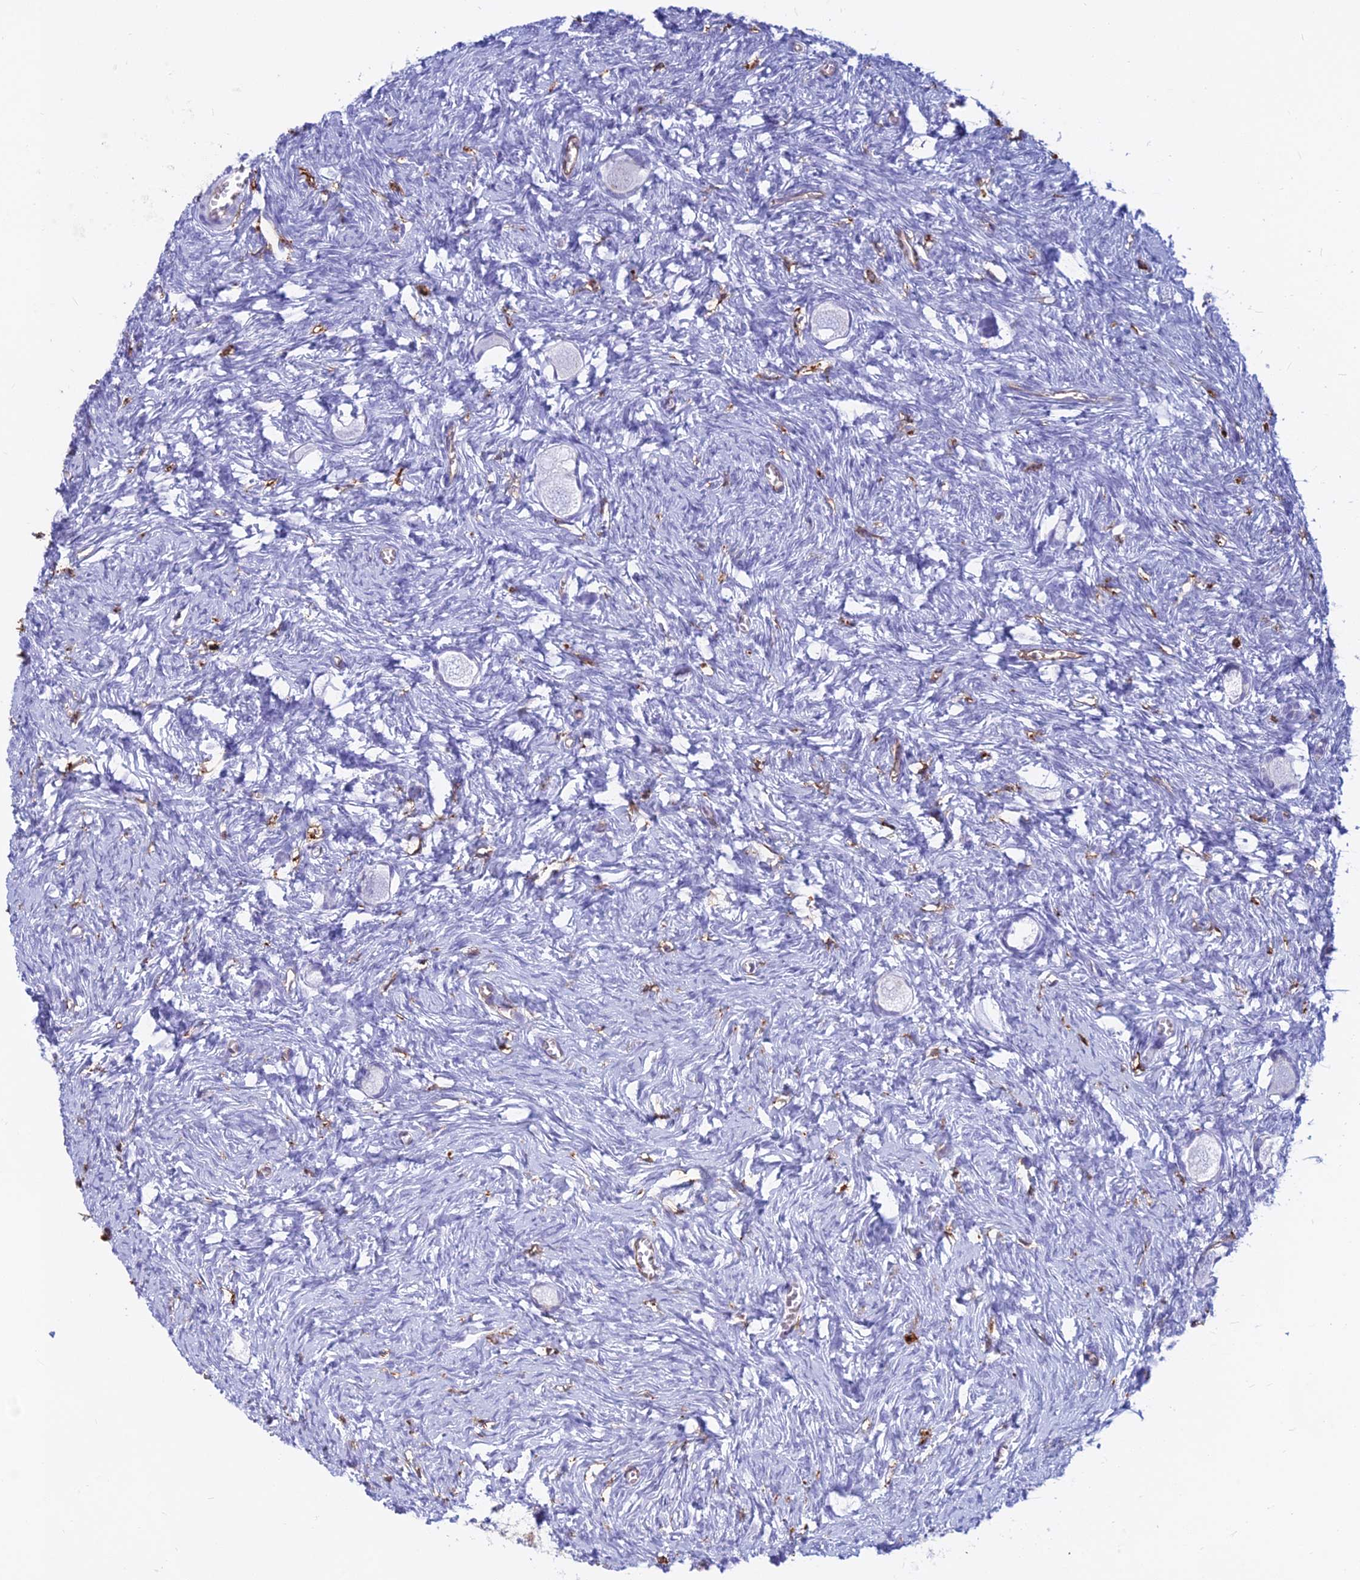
{"staining": {"intensity": "negative", "quantity": "none", "location": "none"}, "tissue": "ovary", "cell_type": "Follicle cells", "image_type": "normal", "snomed": [{"axis": "morphology", "description": "Normal tissue, NOS"}, {"axis": "topography", "description": "Ovary"}], "caption": "Ovary was stained to show a protein in brown. There is no significant expression in follicle cells.", "gene": "HLA", "patient": {"sex": "female", "age": 27}}